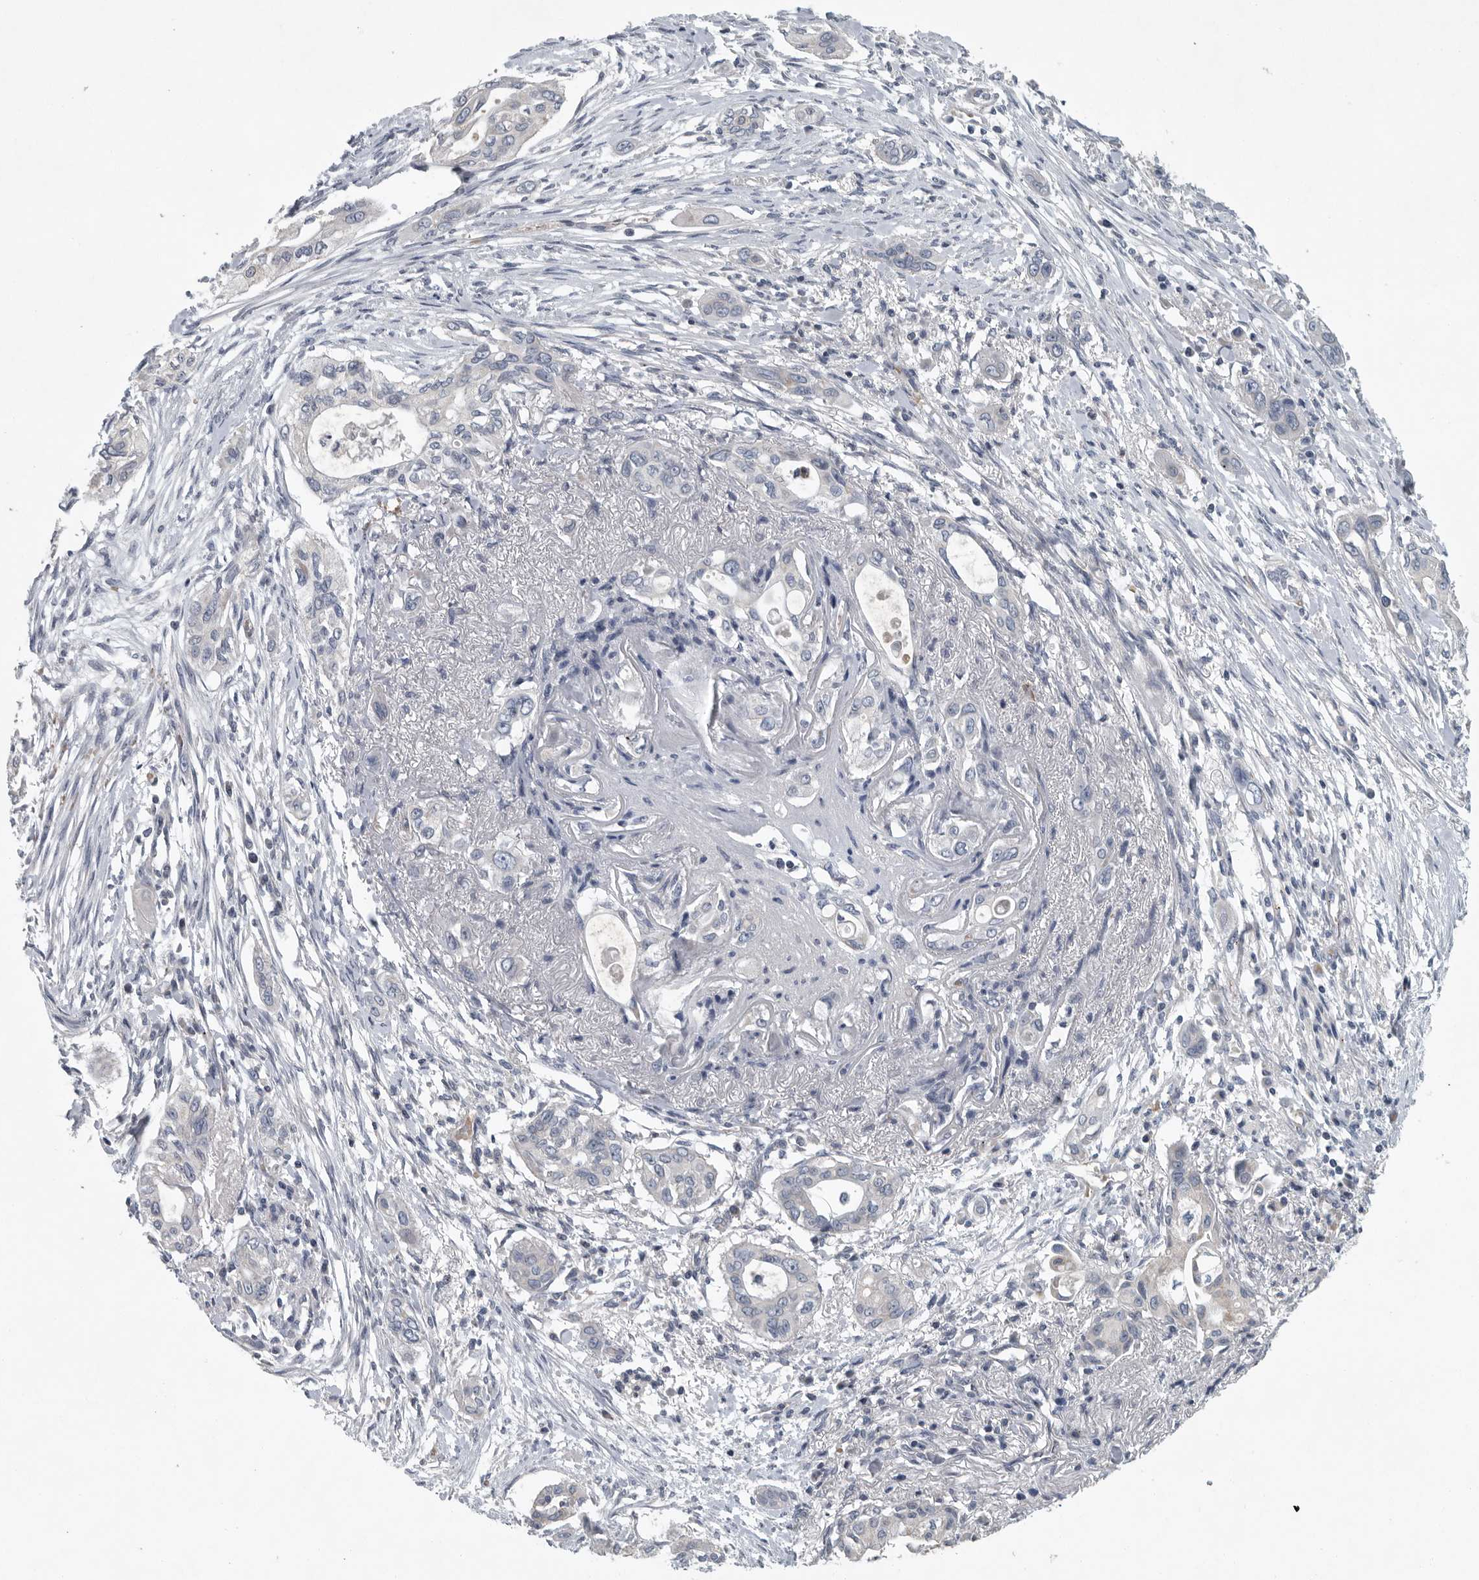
{"staining": {"intensity": "negative", "quantity": "none", "location": "none"}, "tissue": "pancreatic cancer", "cell_type": "Tumor cells", "image_type": "cancer", "snomed": [{"axis": "morphology", "description": "Adenocarcinoma, NOS"}, {"axis": "topography", "description": "Pancreas"}], "caption": "Histopathology image shows no protein expression in tumor cells of adenocarcinoma (pancreatic) tissue.", "gene": "MPP3", "patient": {"sex": "female", "age": 60}}